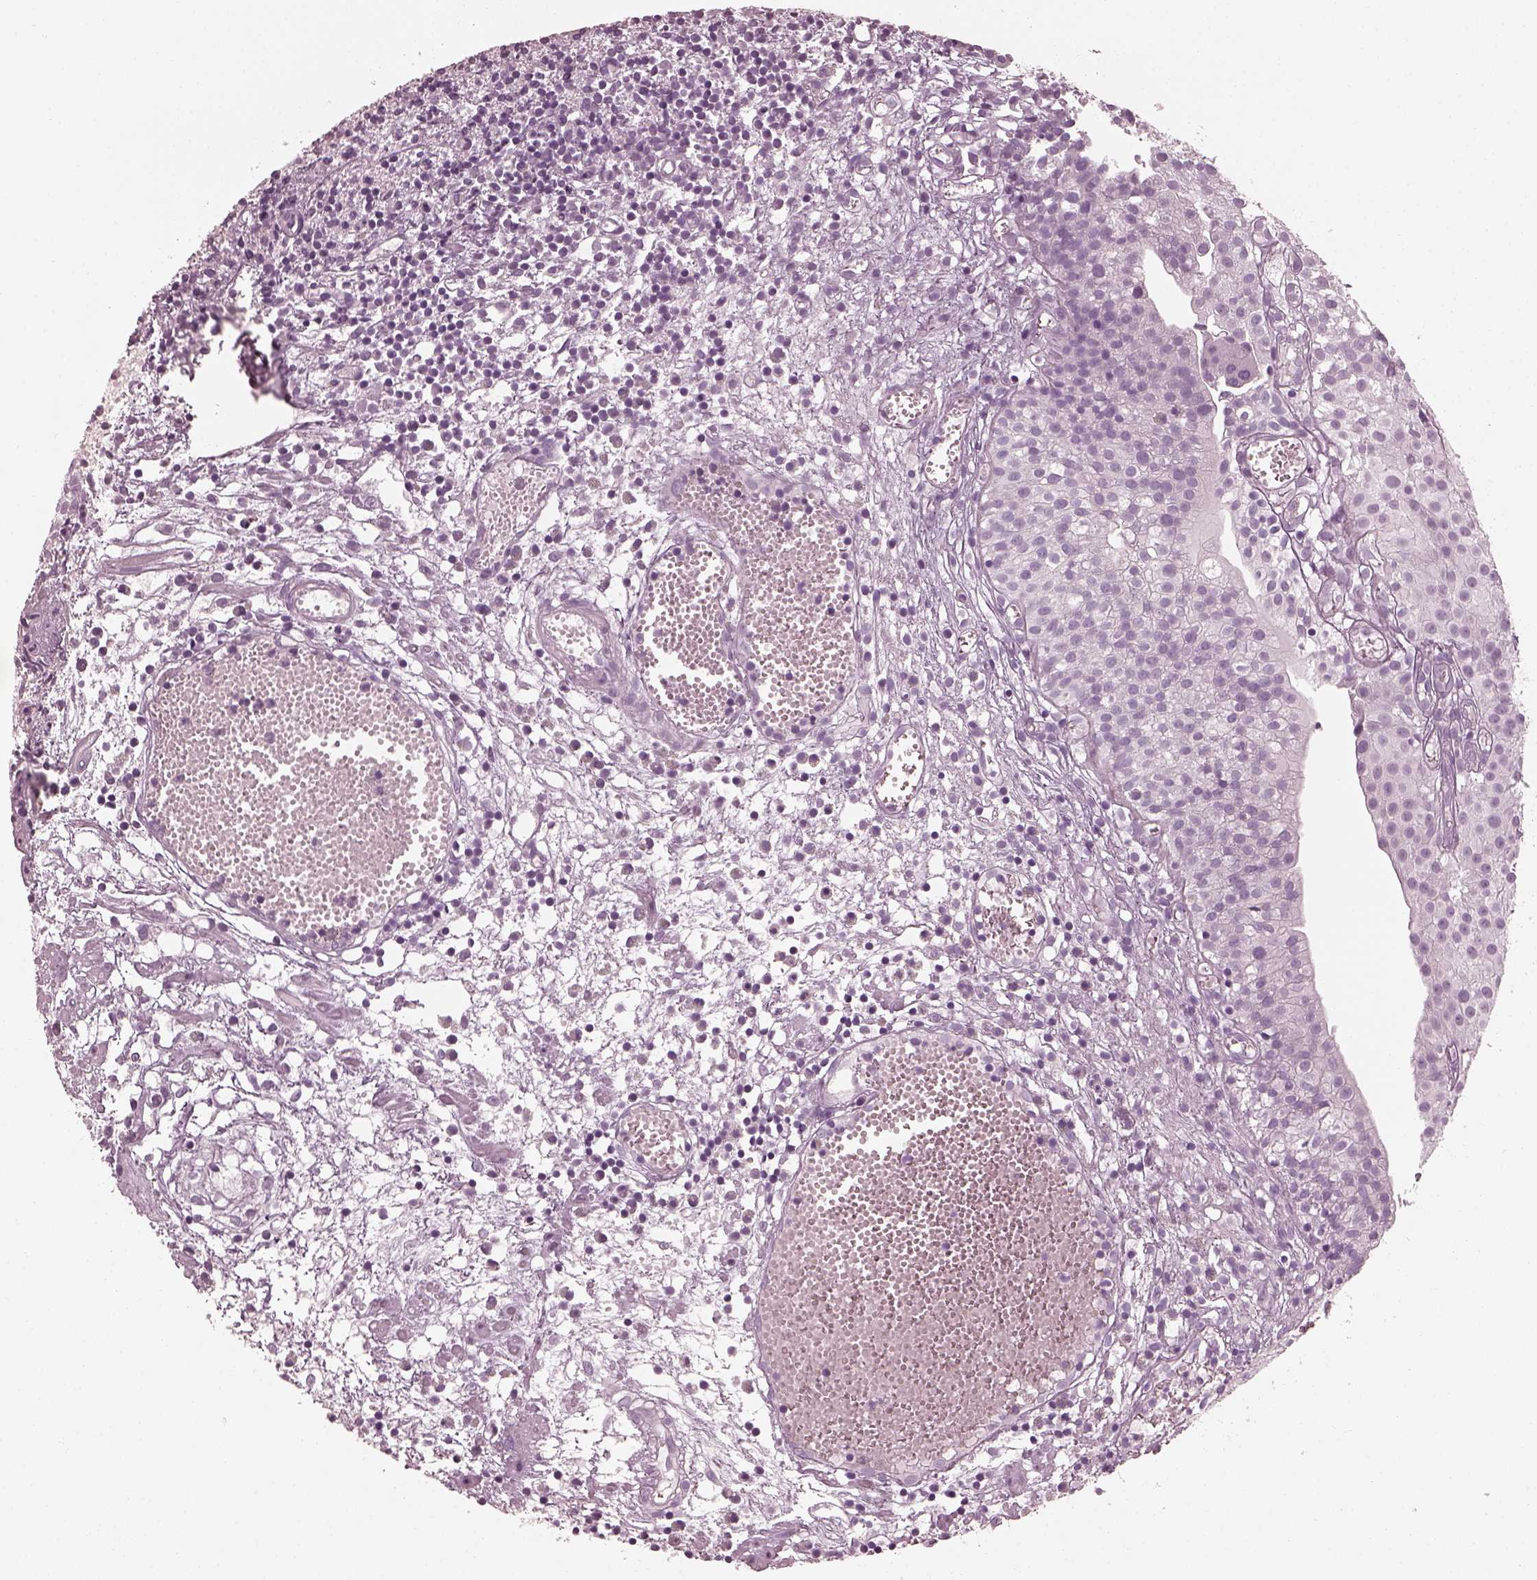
{"staining": {"intensity": "negative", "quantity": "none", "location": "none"}, "tissue": "urothelial cancer", "cell_type": "Tumor cells", "image_type": "cancer", "snomed": [{"axis": "morphology", "description": "Urothelial carcinoma, Low grade"}, {"axis": "topography", "description": "Urinary bladder"}], "caption": "High power microscopy micrograph of an immunohistochemistry (IHC) micrograph of urothelial cancer, revealing no significant staining in tumor cells. Brightfield microscopy of IHC stained with DAB (brown) and hematoxylin (blue), captured at high magnification.", "gene": "SAXO2", "patient": {"sex": "male", "age": 79}}